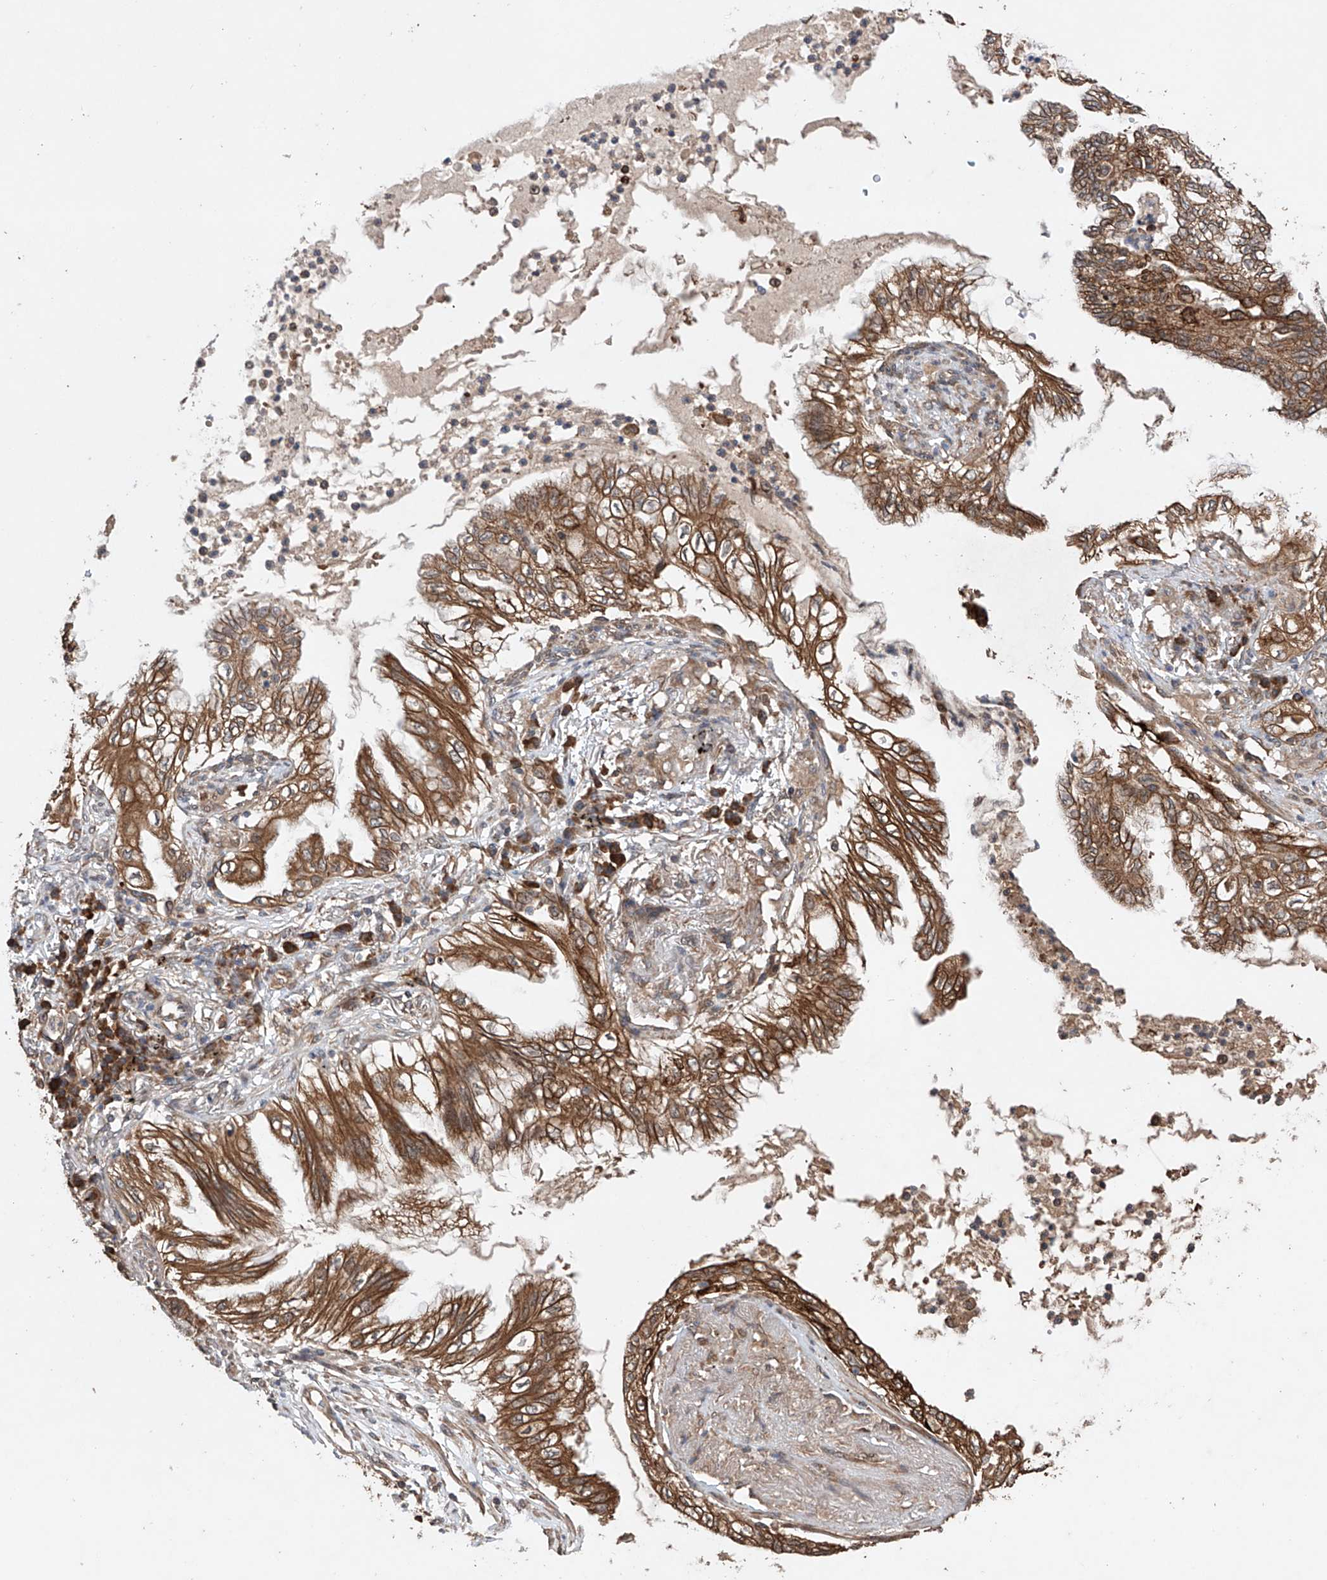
{"staining": {"intensity": "moderate", "quantity": ">75%", "location": "cytoplasmic/membranous"}, "tissue": "lung cancer", "cell_type": "Tumor cells", "image_type": "cancer", "snomed": [{"axis": "morphology", "description": "Adenocarcinoma, NOS"}, {"axis": "topography", "description": "Lung"}], "caption": "Human lung adenocarcinoma stained with a protein marker exhibits moderate staining in tumor cells.", "gene": "LURAP1", "patient": {"sex": "female", "age": 70}}